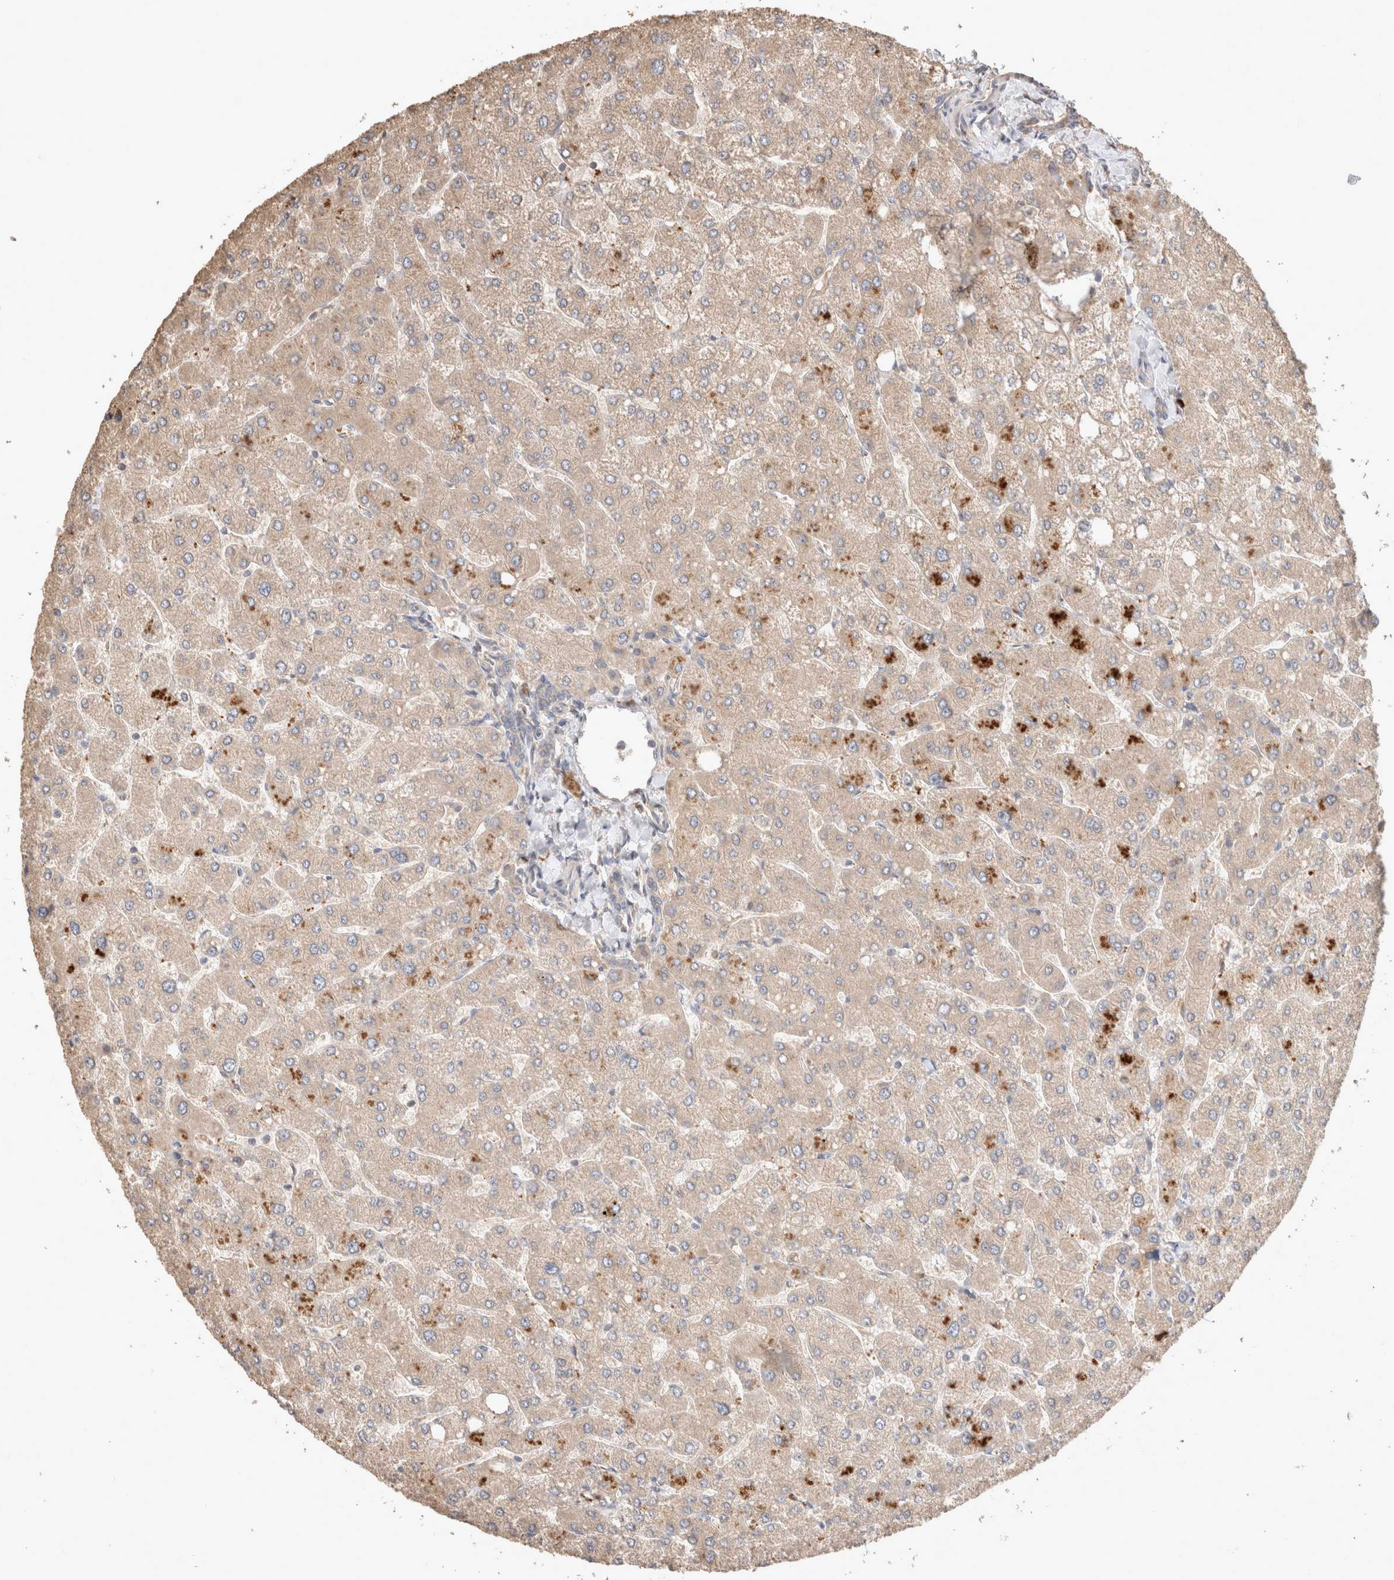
{"staining": {"intensity": "negative", "quantity": "none", "location": "none"}, "tissue": "liver", "cell_type": "Cholangiocytes", "image_type": "normal", "snomed": [{"axis": "morphology", "description": "Normal tissue, NOS"}, {"axis": "topography", "description": "Liver"}], "caption": "Cholangiocytes are negative for protein expression in benign human liver. (Stains: DAB immunohistochemistry with hematoxylin counter stain, Microscopy: brightfield microscopy at high magnification).", "gene": "HROB", "patient": {"sex": "male", "age": 55}}